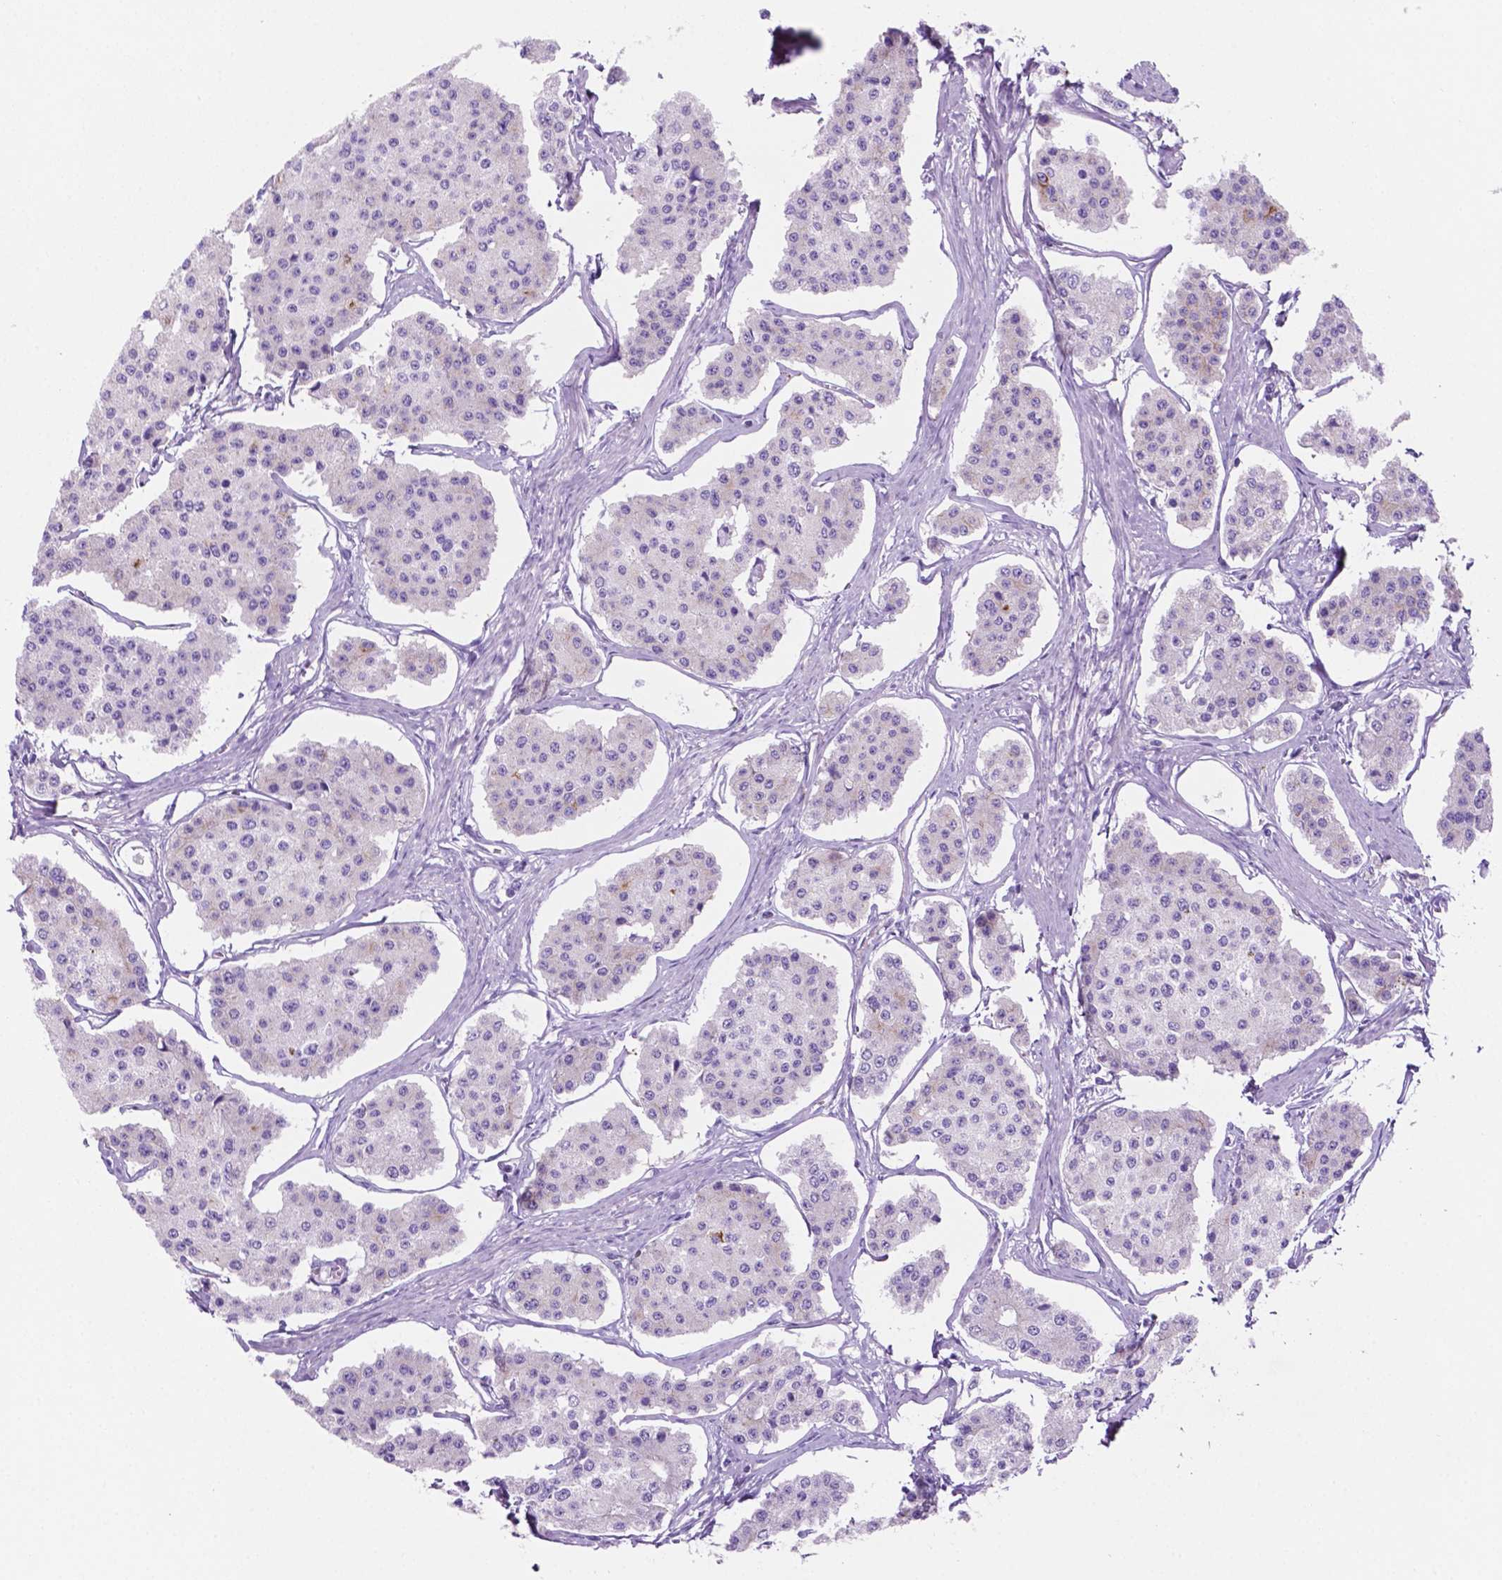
{"staining": {"intensity": "negative", "quantity": "none", "location": "none"}, "tissue": "carcinoid", "cell_type": "Tumor cells", "image_type": "cancer", "snomed": [{"axis": "morphology", "description": "Carcinoid, malignant, NOS"}, {"axis": "topography", "description": "Small intestine"}], "caption": "High magnification brightfield microscopy of carcinoid stained with DAB (brown) and counterstained with hematoxylin (blue): tumor cells show no significant expression. (Stains: DAB (3,3'-diaminobenzidine) immunohistochemistry (IHC) with hematoxylin counter stain, Microscopy: brightfield microscopy at high magnification).", "gene": "POU4F1", "patient": {"sex": "female", "age": 65}}